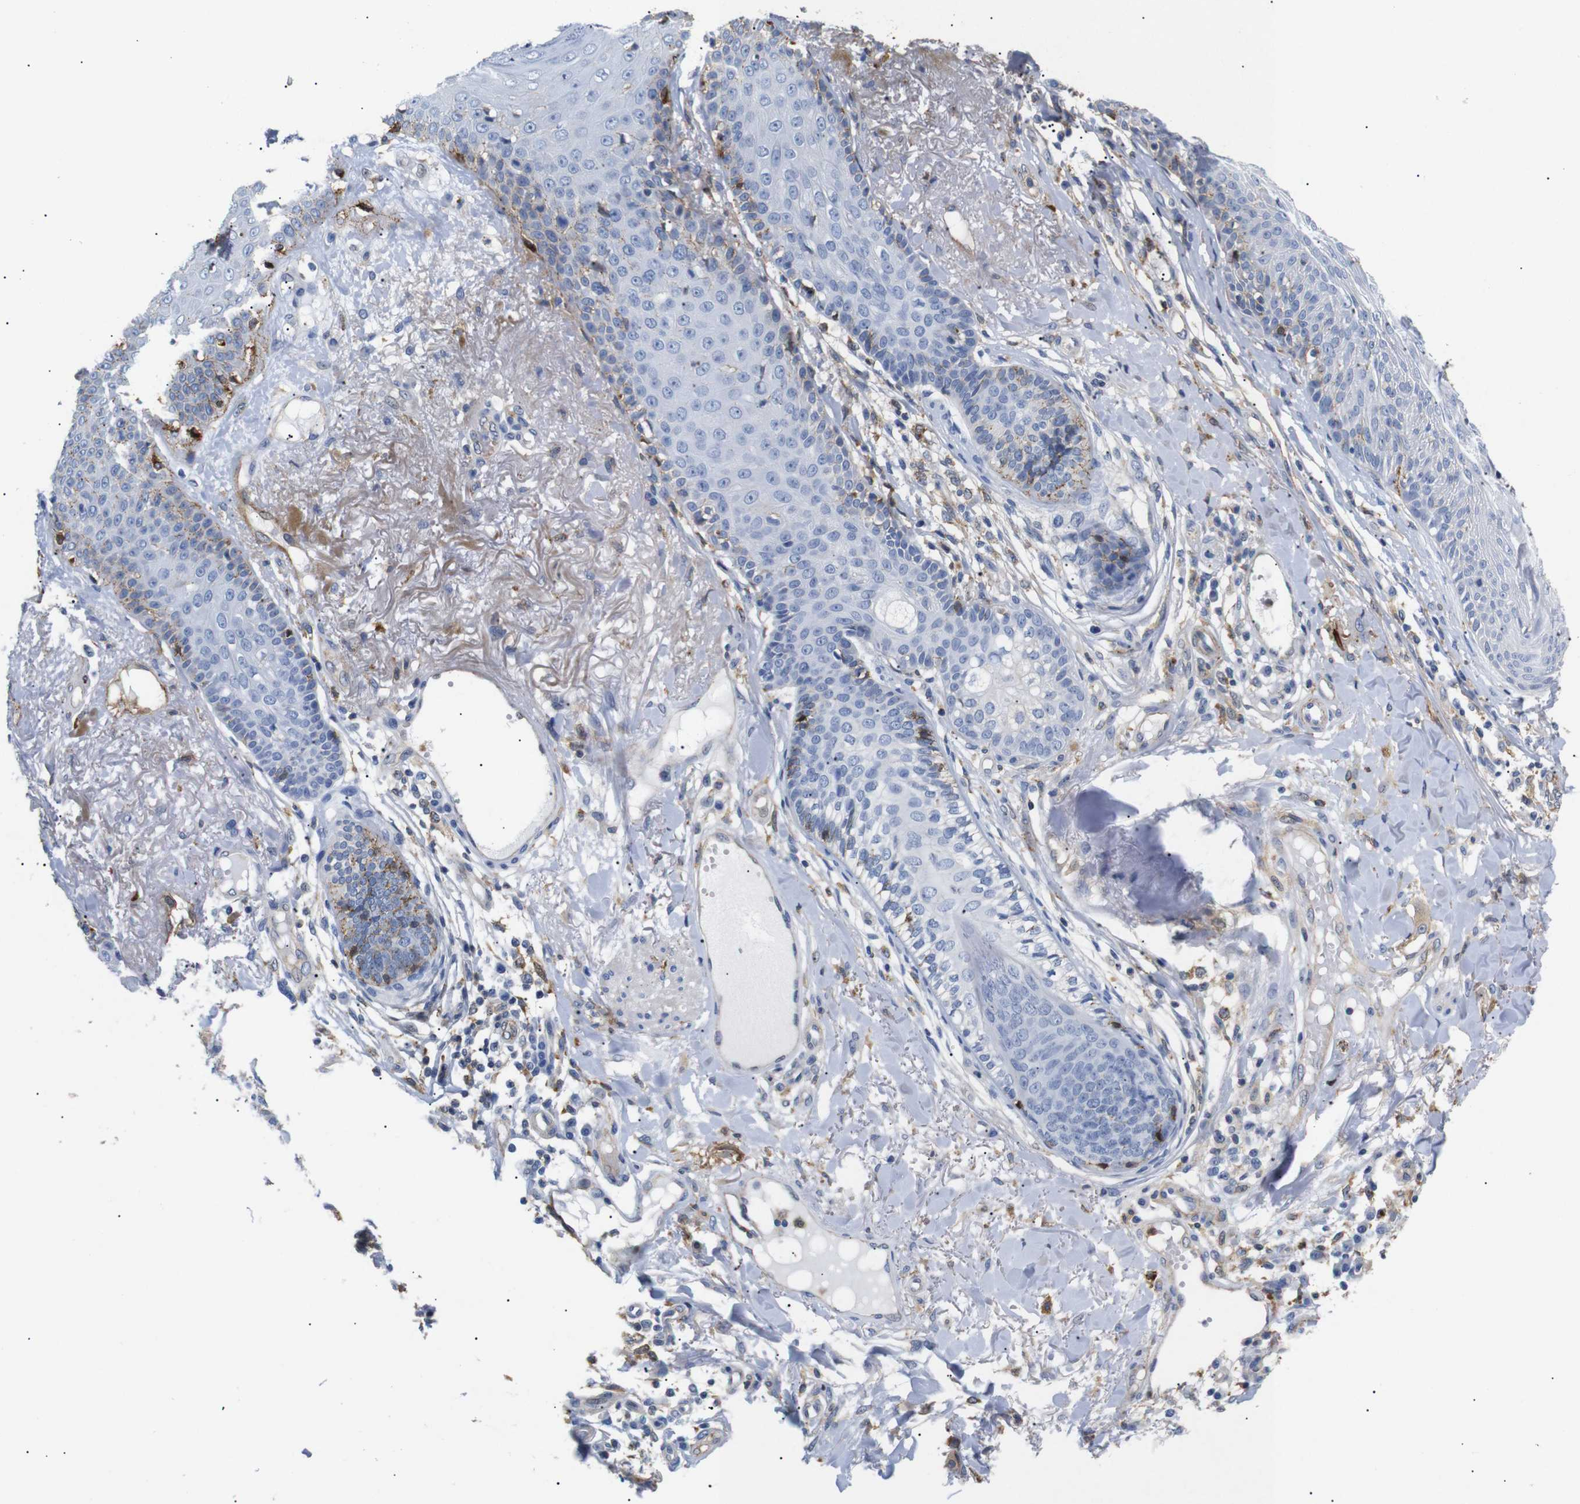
{"staining": {"intensity": "moderate", "quantity": "<25%", "location": "cytoplasmic/membranous"}, "tissue": "skin cancer", "cell_type": "Tumor cells", "image_type": "cancer", "snomed": [{"axis": "morphology", "description": "Normal tissue, NOS"}, {"axis": "morphology", "description": "Basal cell carcinoma"}, {"axis": "topography", "description": "Skin"}], "caption": "Immunohistochemical staining of skin cancer (basal cell carcinoma) displays low levels of moderate cytoplasmic/membranous protein positivity in about <25% of tumor cells.", "gene": "SDCBP", "patient": {"sex": "male", "age": 52}}